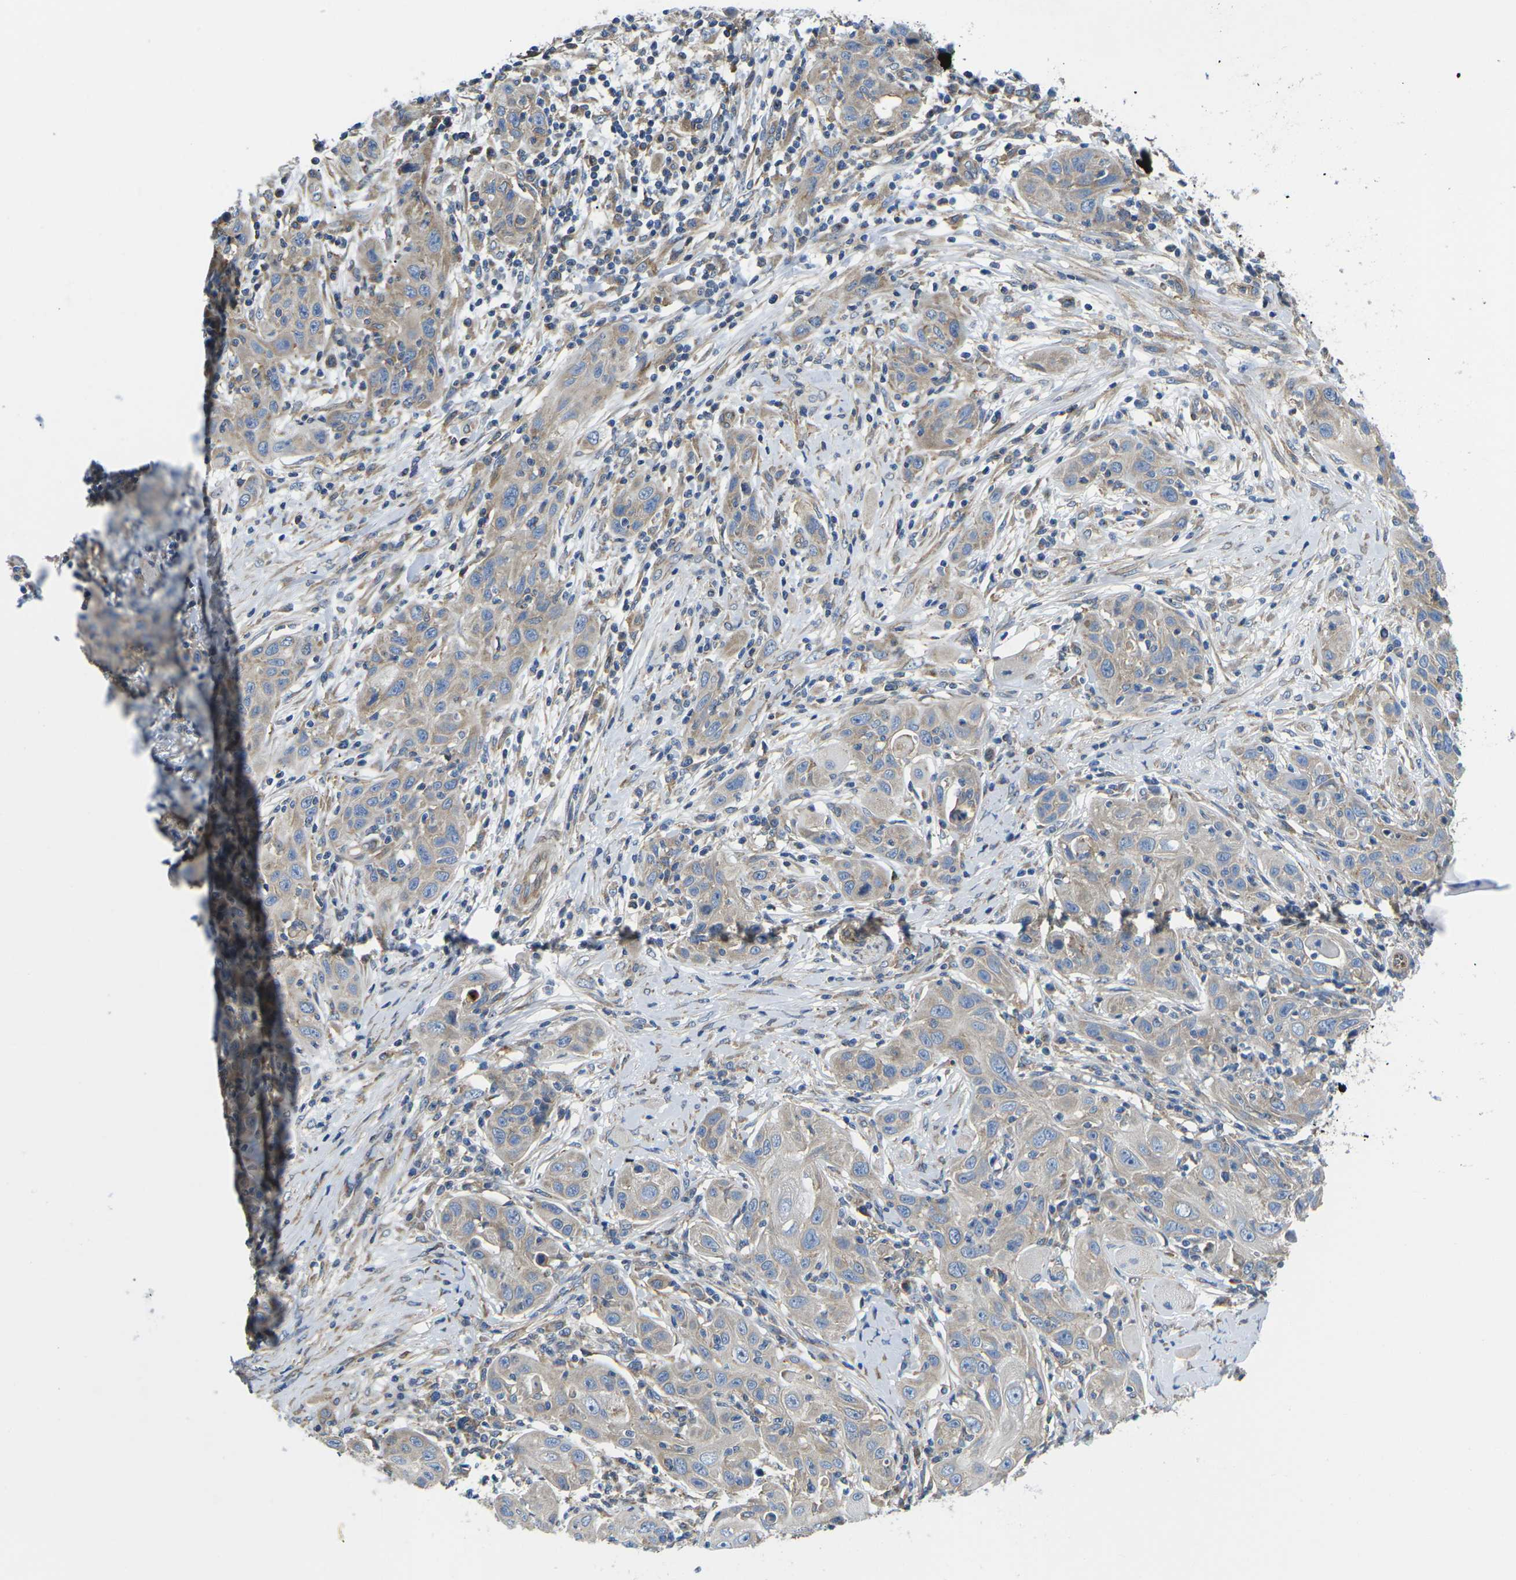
{"staining": {"intensity": "weak", "quantity": ">75%", "location": "cytoplasmic/membranous"}, "tissue": "skin cancer", "cell_type": "Tumor cells", "image_type": "cancer", "snomed": [{"axis": "morphology", "description": "Squamous cell carcinoma, NOS"}, {"axis": "topography", "description": "Skin"}], "caption": "Skin cancer tissue displays weak cytoplasmic/membranous positivity in about >75% of tumor cells, visualized by immunohistochemistry.", "gene": "TMEFF2", "patient": {"sex": "female", "age": 88}}